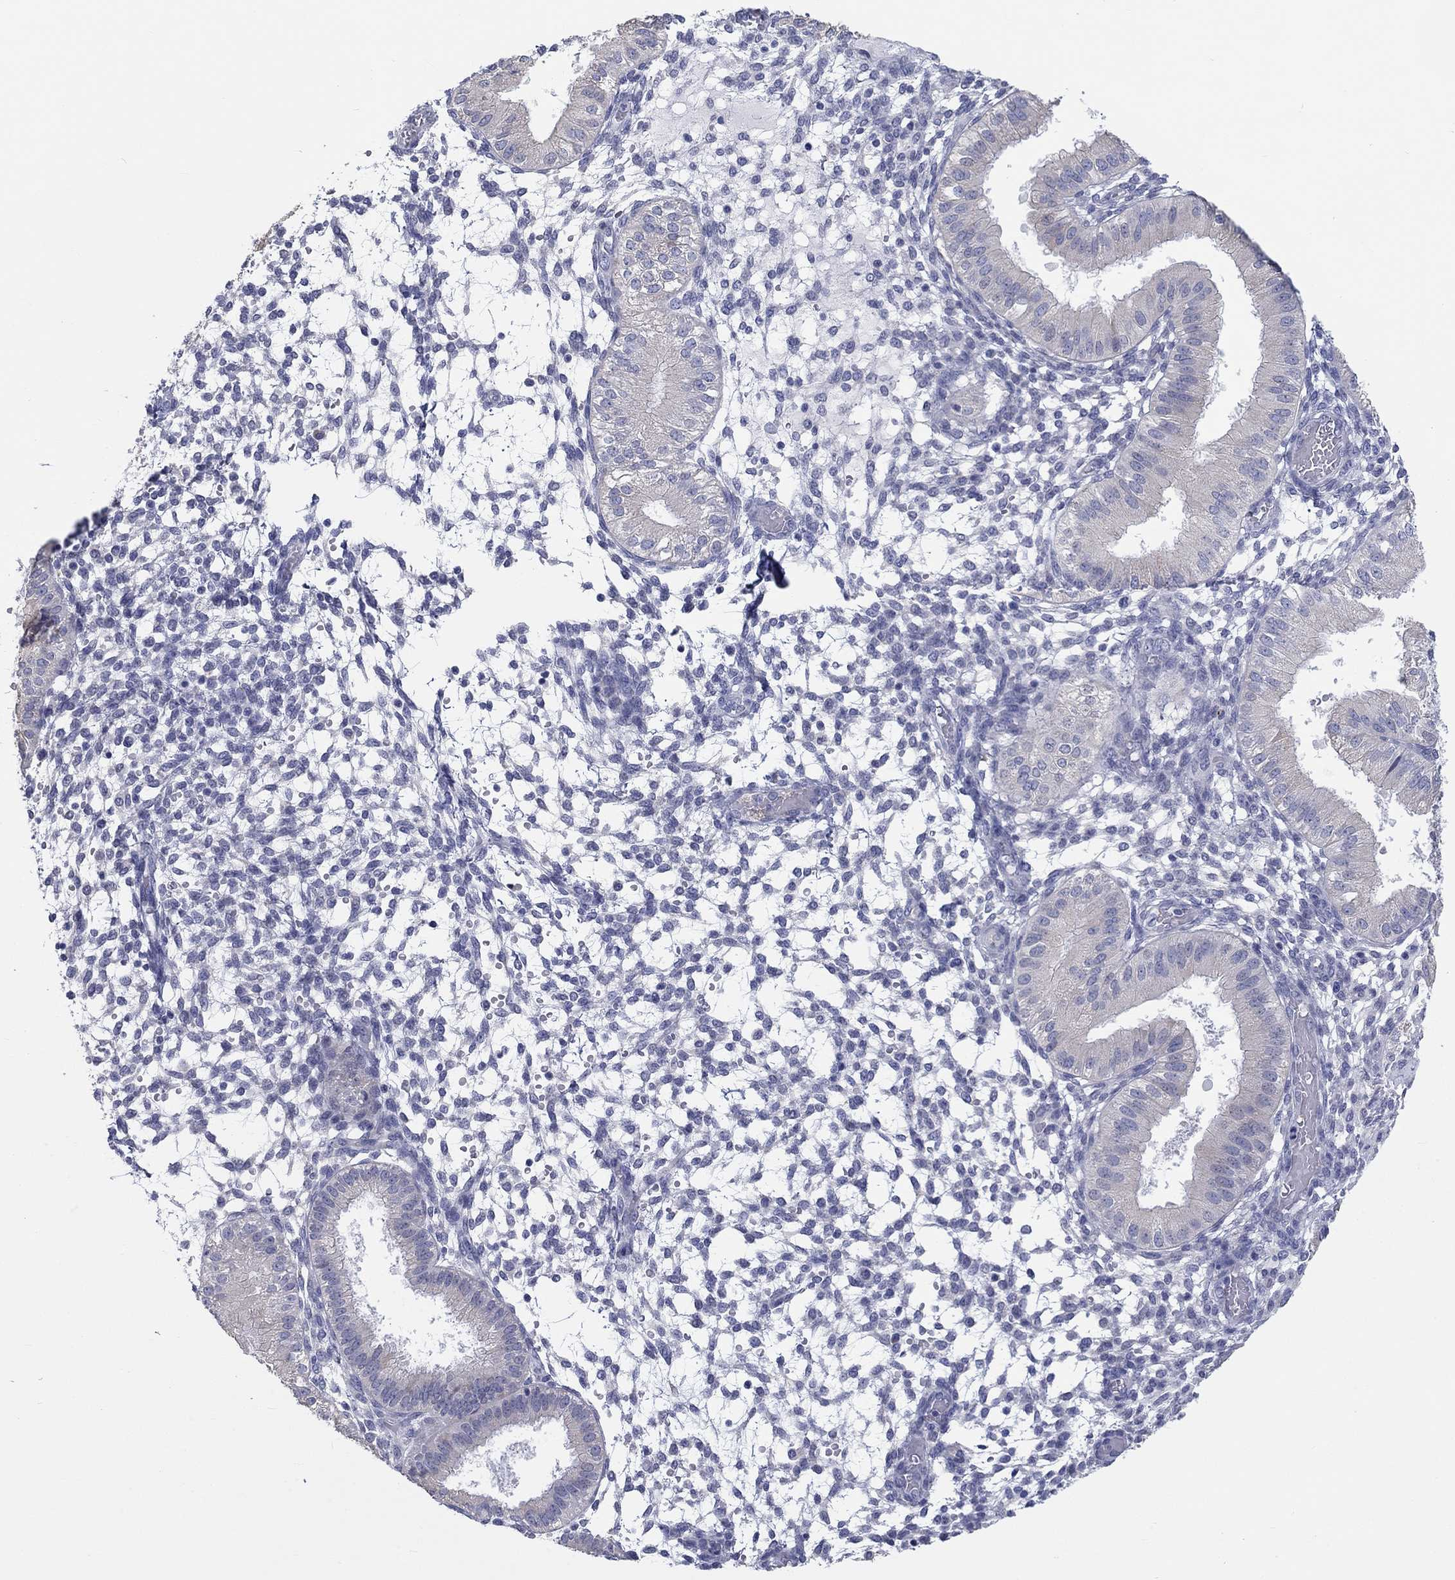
{"staining": {"intensity": "negative", "quantity": "none", "location": "none"}, "tissue": "endometrium", "cell_type": "Cells in endometrial stroma", "image_type": "normal", "snomed": [{"axis": "morphology", "description": "Normal tissue, NOS"}, {"axis": "topography", "description": "Endometrium"}], "caption": "Immunohistochemistry (IHC) histopathology image of unremarkable endometrium: endometrium stained with DAB (3,3'-diaminobenzidine) shows no significant protein expression in cells in endometrial stroma. (DAB IHC with hematoxylin counter stain).", "gene": "LRRC4C", "patient": {"sex": "female", "age": 43}}